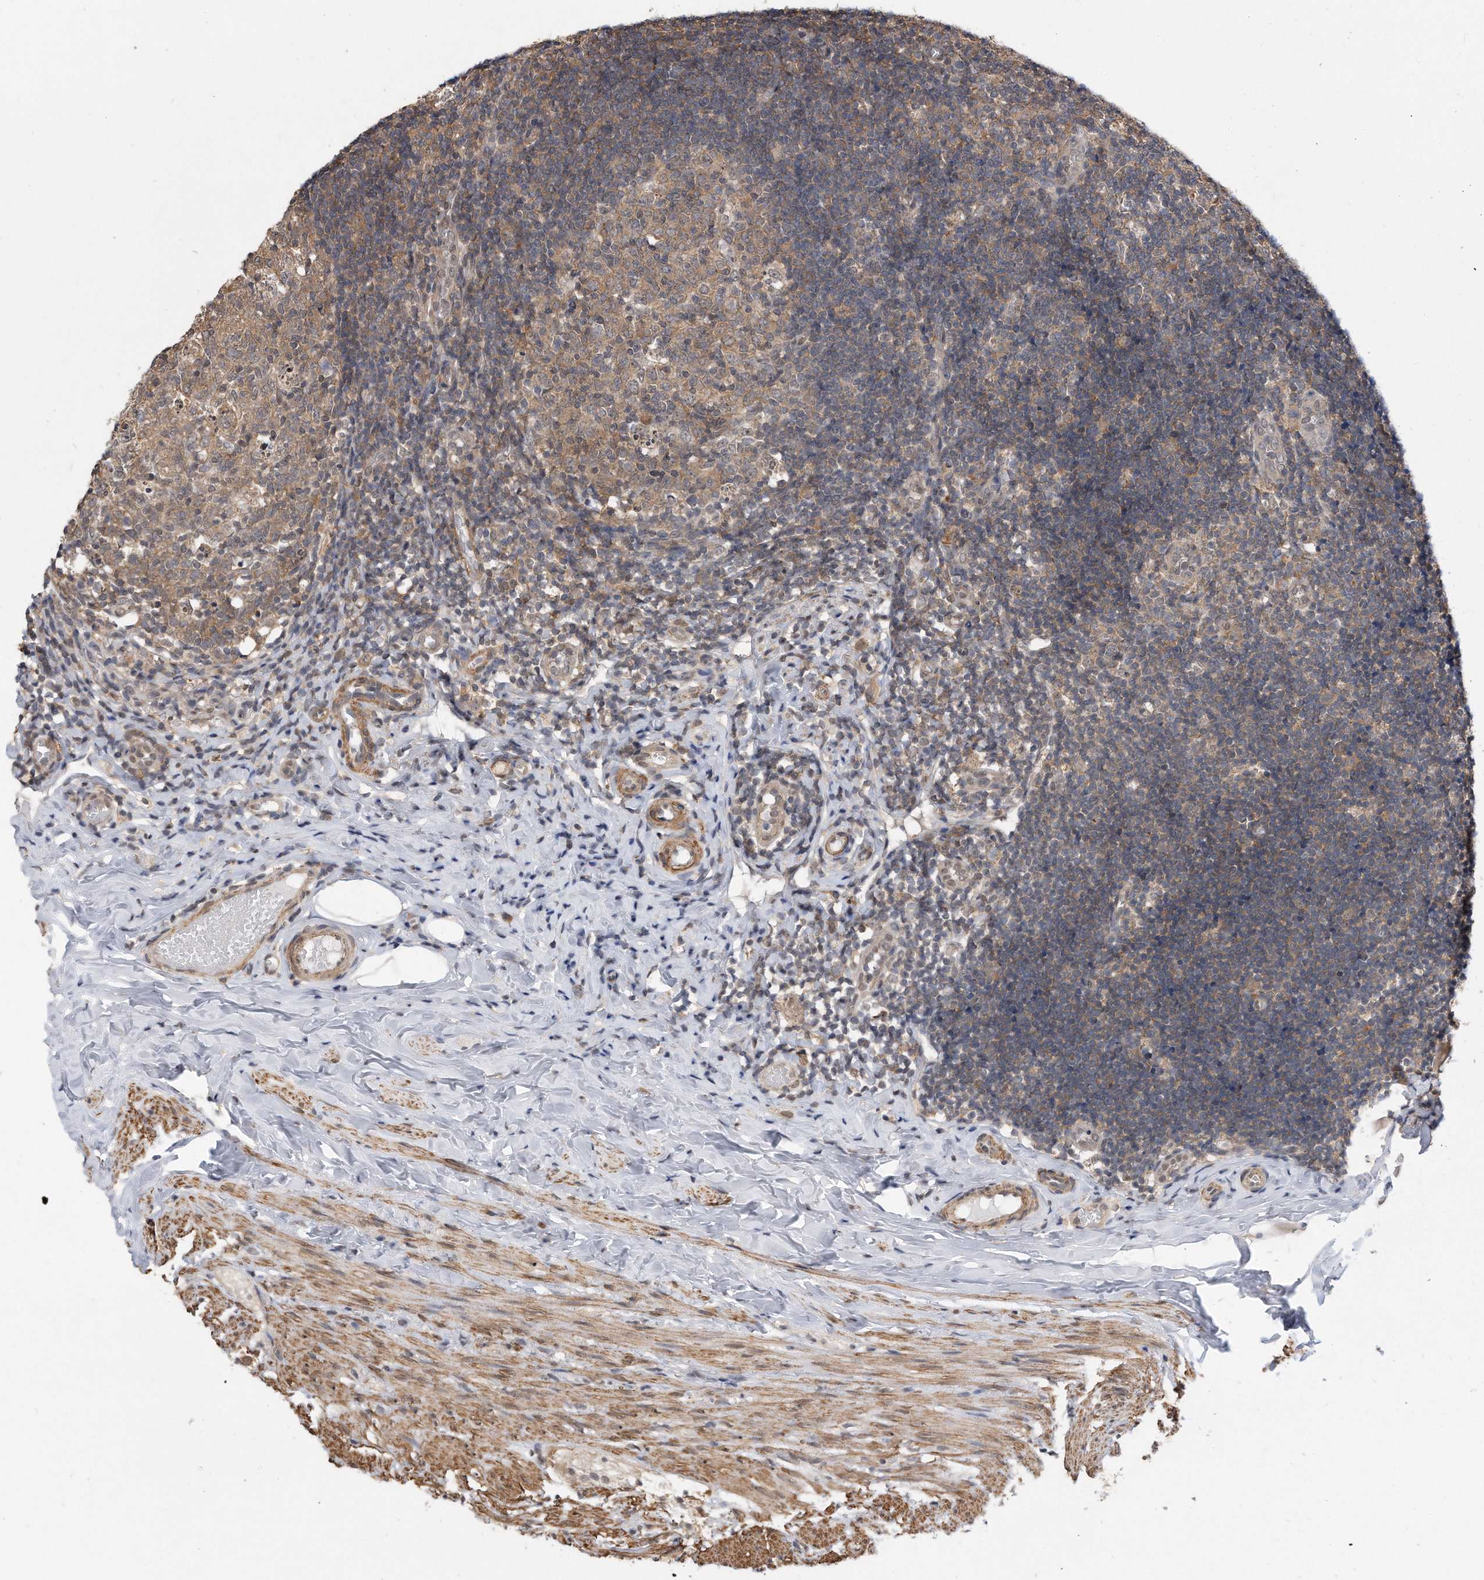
{"staining": {"intensity": "moderate", "quantity": ">75%", "location": "cytoplasmic/membranous,nuclear"}, "tissue": "appendix", "cell_type": "Glandular cells", "image_type": "normal", "snomed": [{"axis": "morphology", "description": "Normal tissue, NOS"}, {"axis": "topography", "description": "Appendix"}], "caption": "Human appendix stained with a brown dye exhibits moderate cytoplasmic/membranous,nuclear positive staining in approximately >75% of glandular cells.", "gene": "TCP1", "patient": {"sex": "male", "age": 8}}